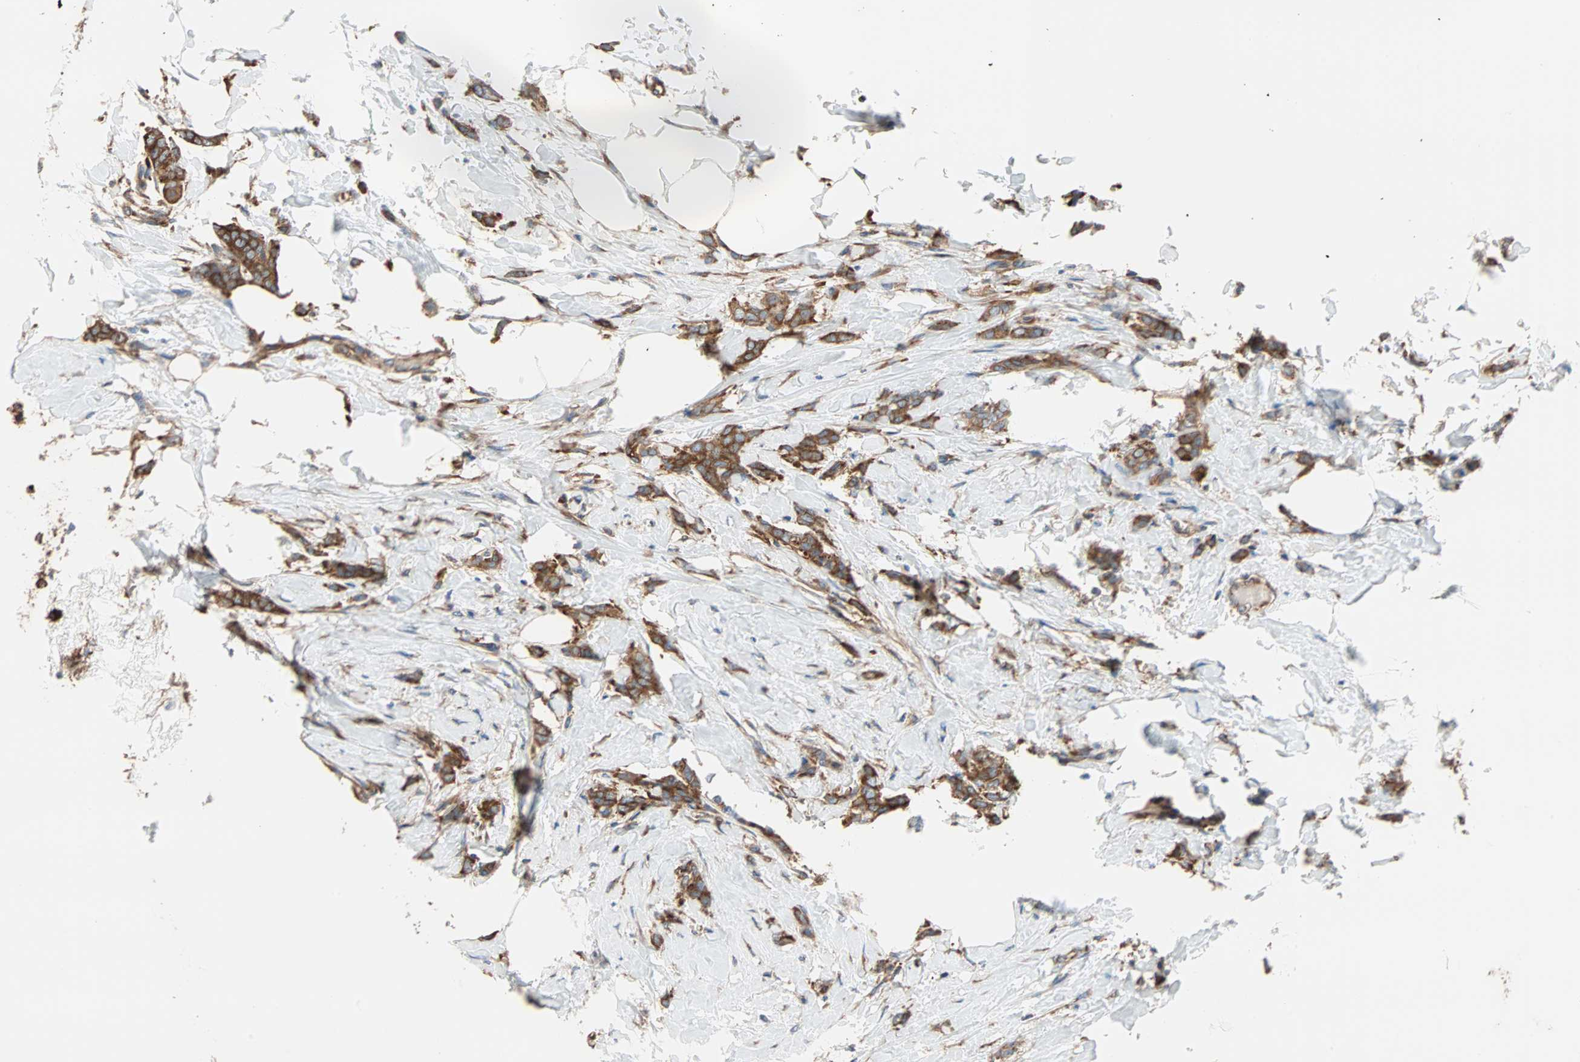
{"staining": {"intensity": "strong", "quantity": ">75%", "location": "cytoplasmic/membranous"}, "tissue": "breast cancer", "cell_type": "Tumor cells", "image_type": "cancer", "snomed": [{"axis": "morphology", "description": "Lobular carcinoma, in situ"}, {"axis": "morphology", "description": "Lobular carcinoma"}, {"axis": "topography", "description": "Breast"}], "caption": "A histopathology image of human lobular carcinoma (breast) stained for a protein displays strong cytoplasmic/membranous brown staining in tumor cells.", "gene": "EEF2", "patient": {"sex": "female", "age": 41}}